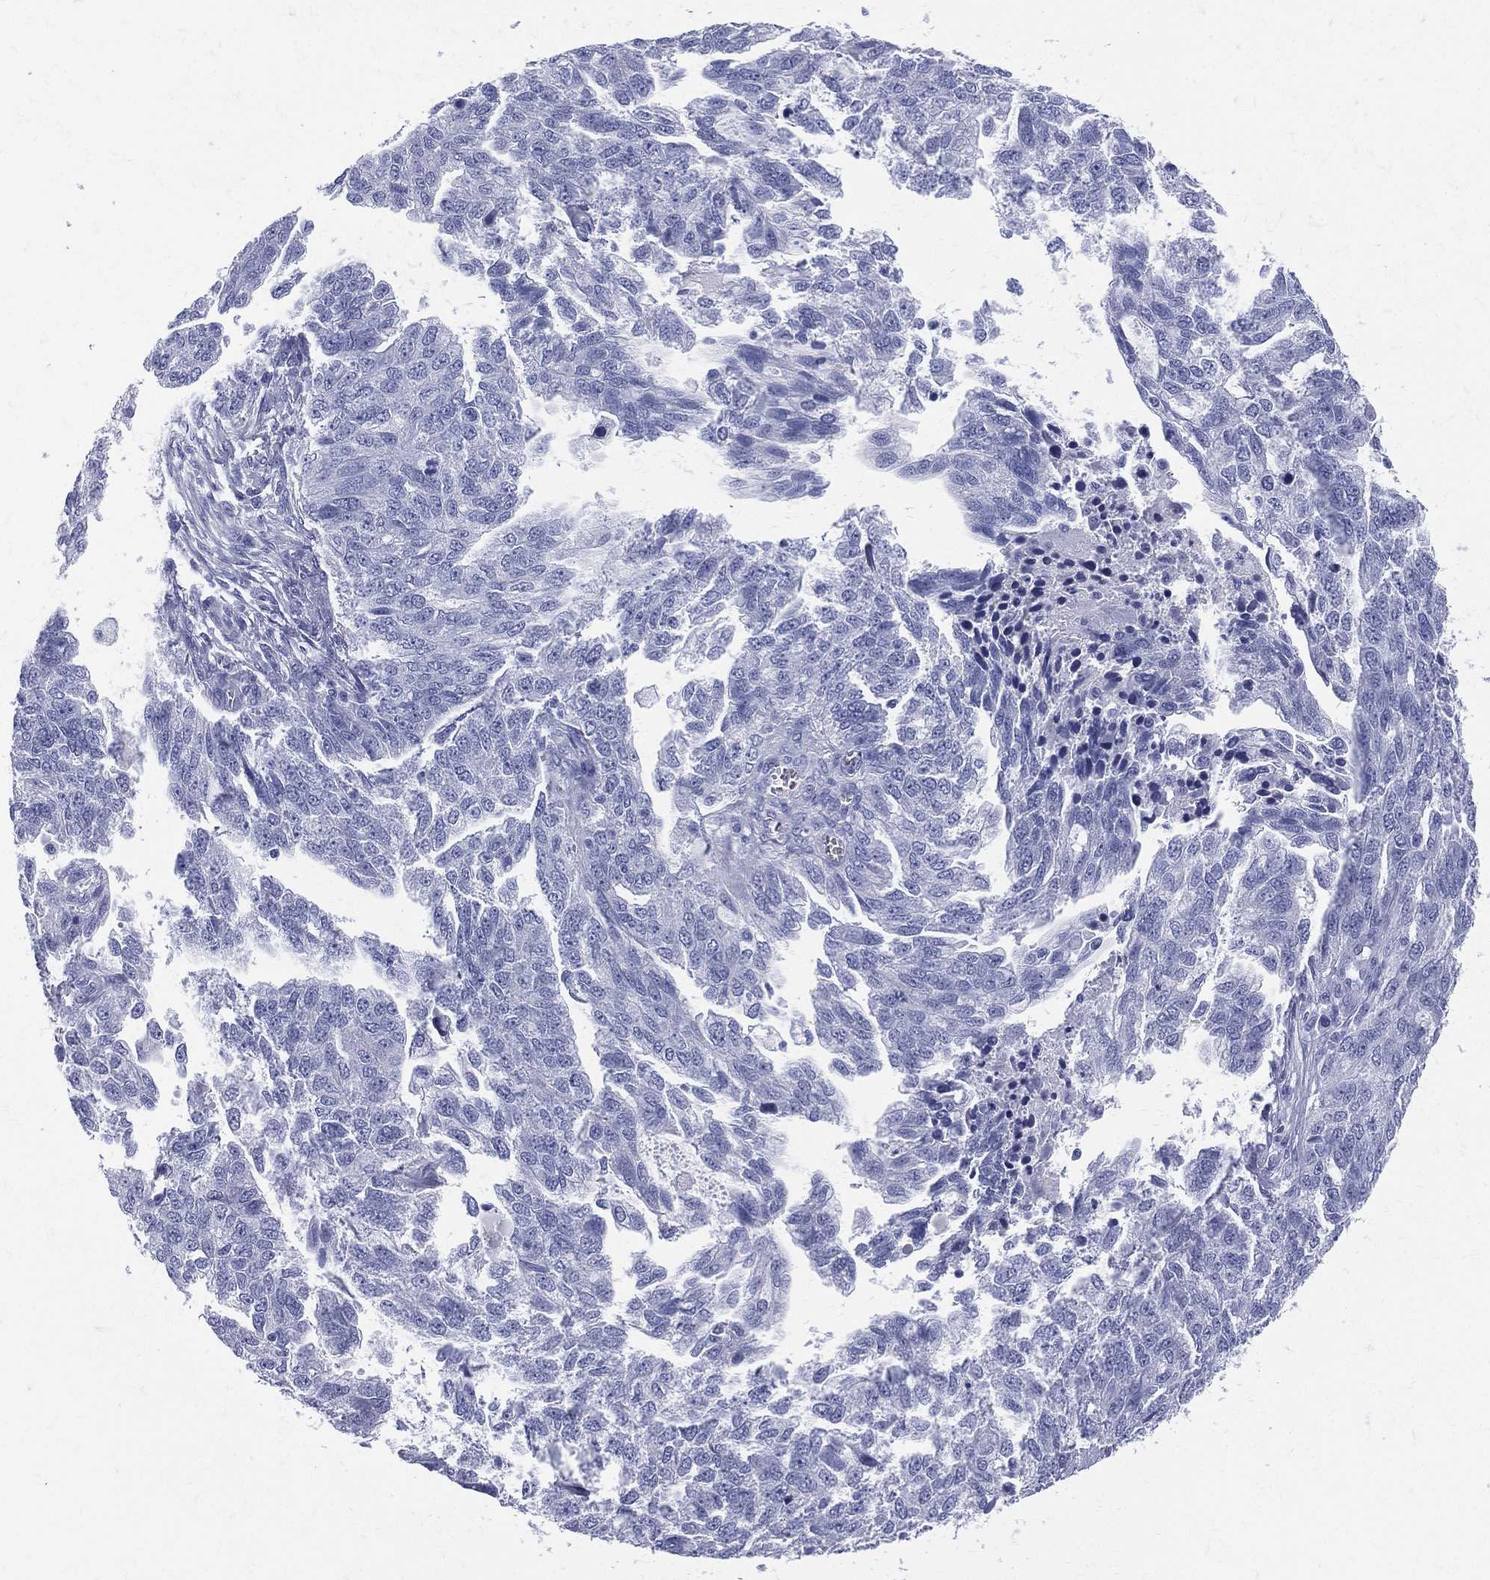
{"staining": {"intensity": "negative", "quantity": "none", "location": "none"}, "tissue": "ovarian cancer", "cell_type": "Tumor cells", "image_type": "cancer", "snomed": [{"axis": "morphology", "description": "Cystadenocarcinoma, serous, NOS"}, {"axis": "topography", "description": "Ovary"}], "caption": "Protein analysis of ovarian cancer reveals no significant expression in tumor cells.", "gene": "ETNPPL", "patient": {"sex": "female", "age": 51}}